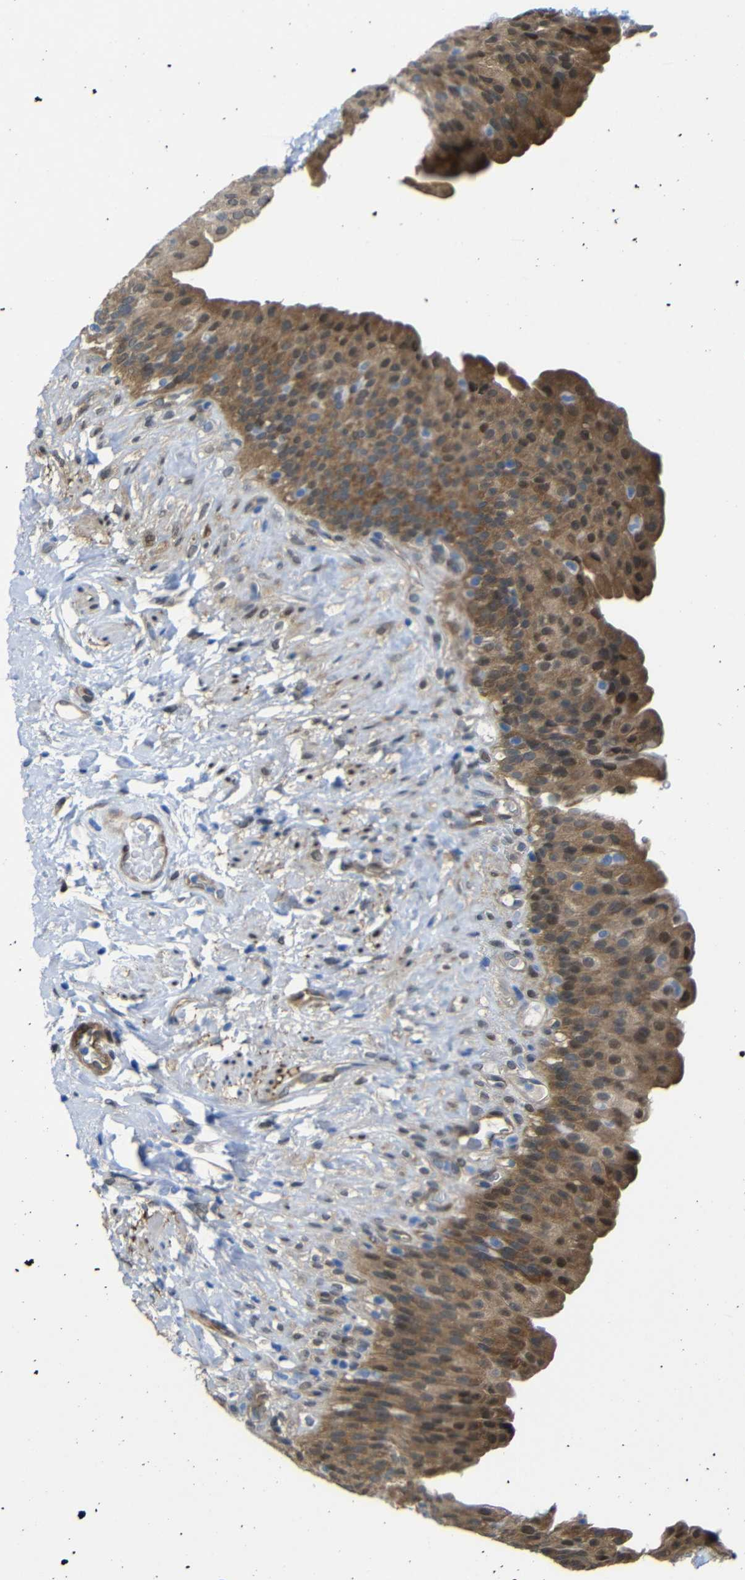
{"staining": {"intensity": "moderate", "quantity": ">75%", "location": "cytoplasmic/membranous,nuclear"}, "tissue": "urinary bladder", "cell_type": "Urothelial cells", "image_type": "normal", "snomed": [{"axis": "morphology", "description": "Normal tissue, NOS"}, {"axis": "topography", "description": "Urinary bladder"}], "caption": "High-magnification brightfield microscopy of normal urinary bladder stained with DAB (3,3'-diaminobenzidine) (brown) and counterstained with hematoxylin (blue). urothelial cells exhibit moderate cytoplasmic/membranous,nuclear staining is present in approximately>75% of cells.", "gene": "YAP1", "patient": {"sex": "female", "age": 79}}